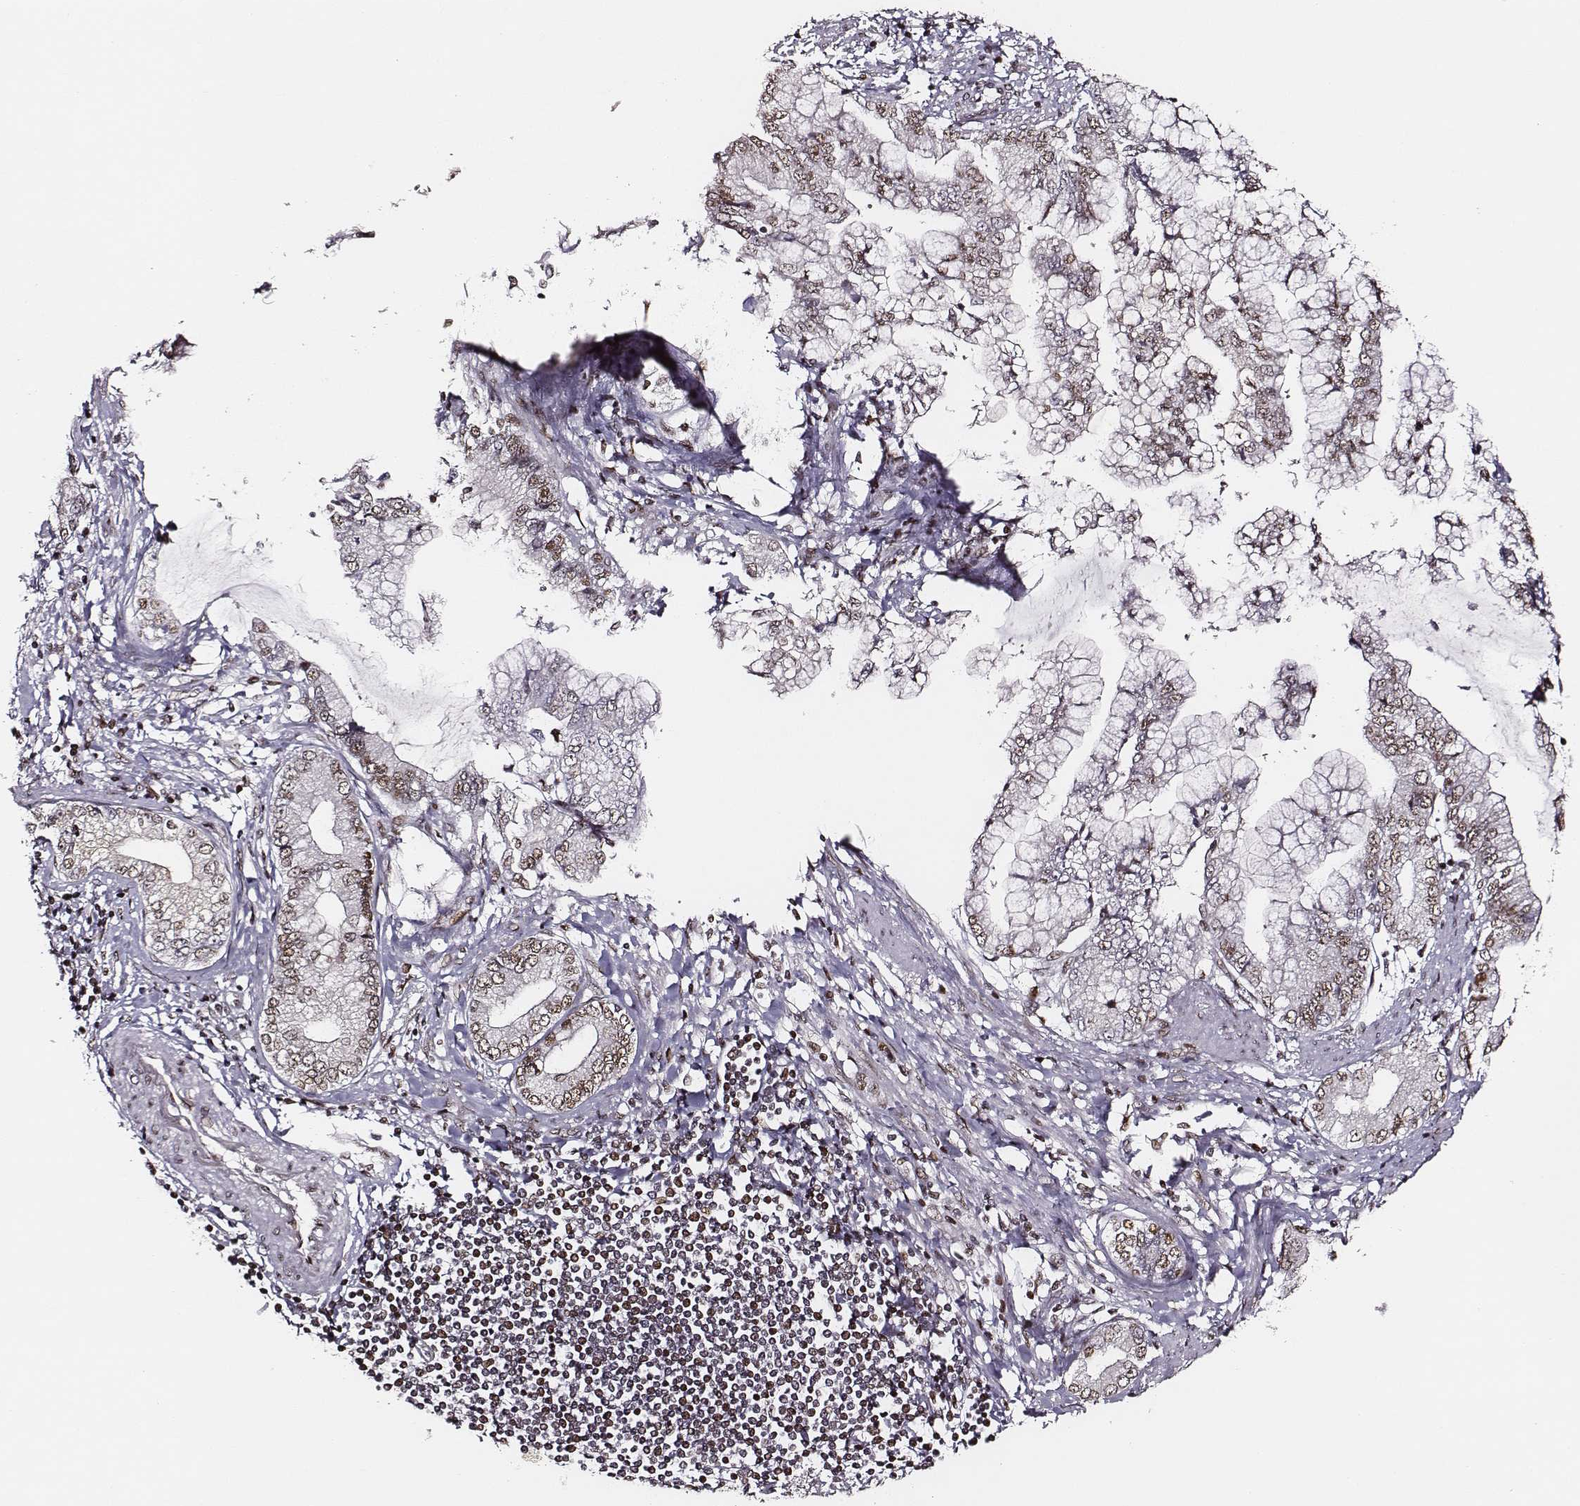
{"staining": {"intensity": "weak", "quantity": ">75%", "location": "nuclear"}, "tissue": "stomach cancer", "cell_type": "Tumor cells", "image_type": "cancer", "snomed": [{"axis": "morphology", "description": "Adenocarcinoma, NOS"}, {"axis": "topography", "description": "Stomach, upper"}], "caption": "A histopathology image of human stomach cancer stained for a protein demonstrates weak nuclear brown staining in tumor cells.", "gene": "PPARA", "patient": {"sex": "female", "age": 74}}